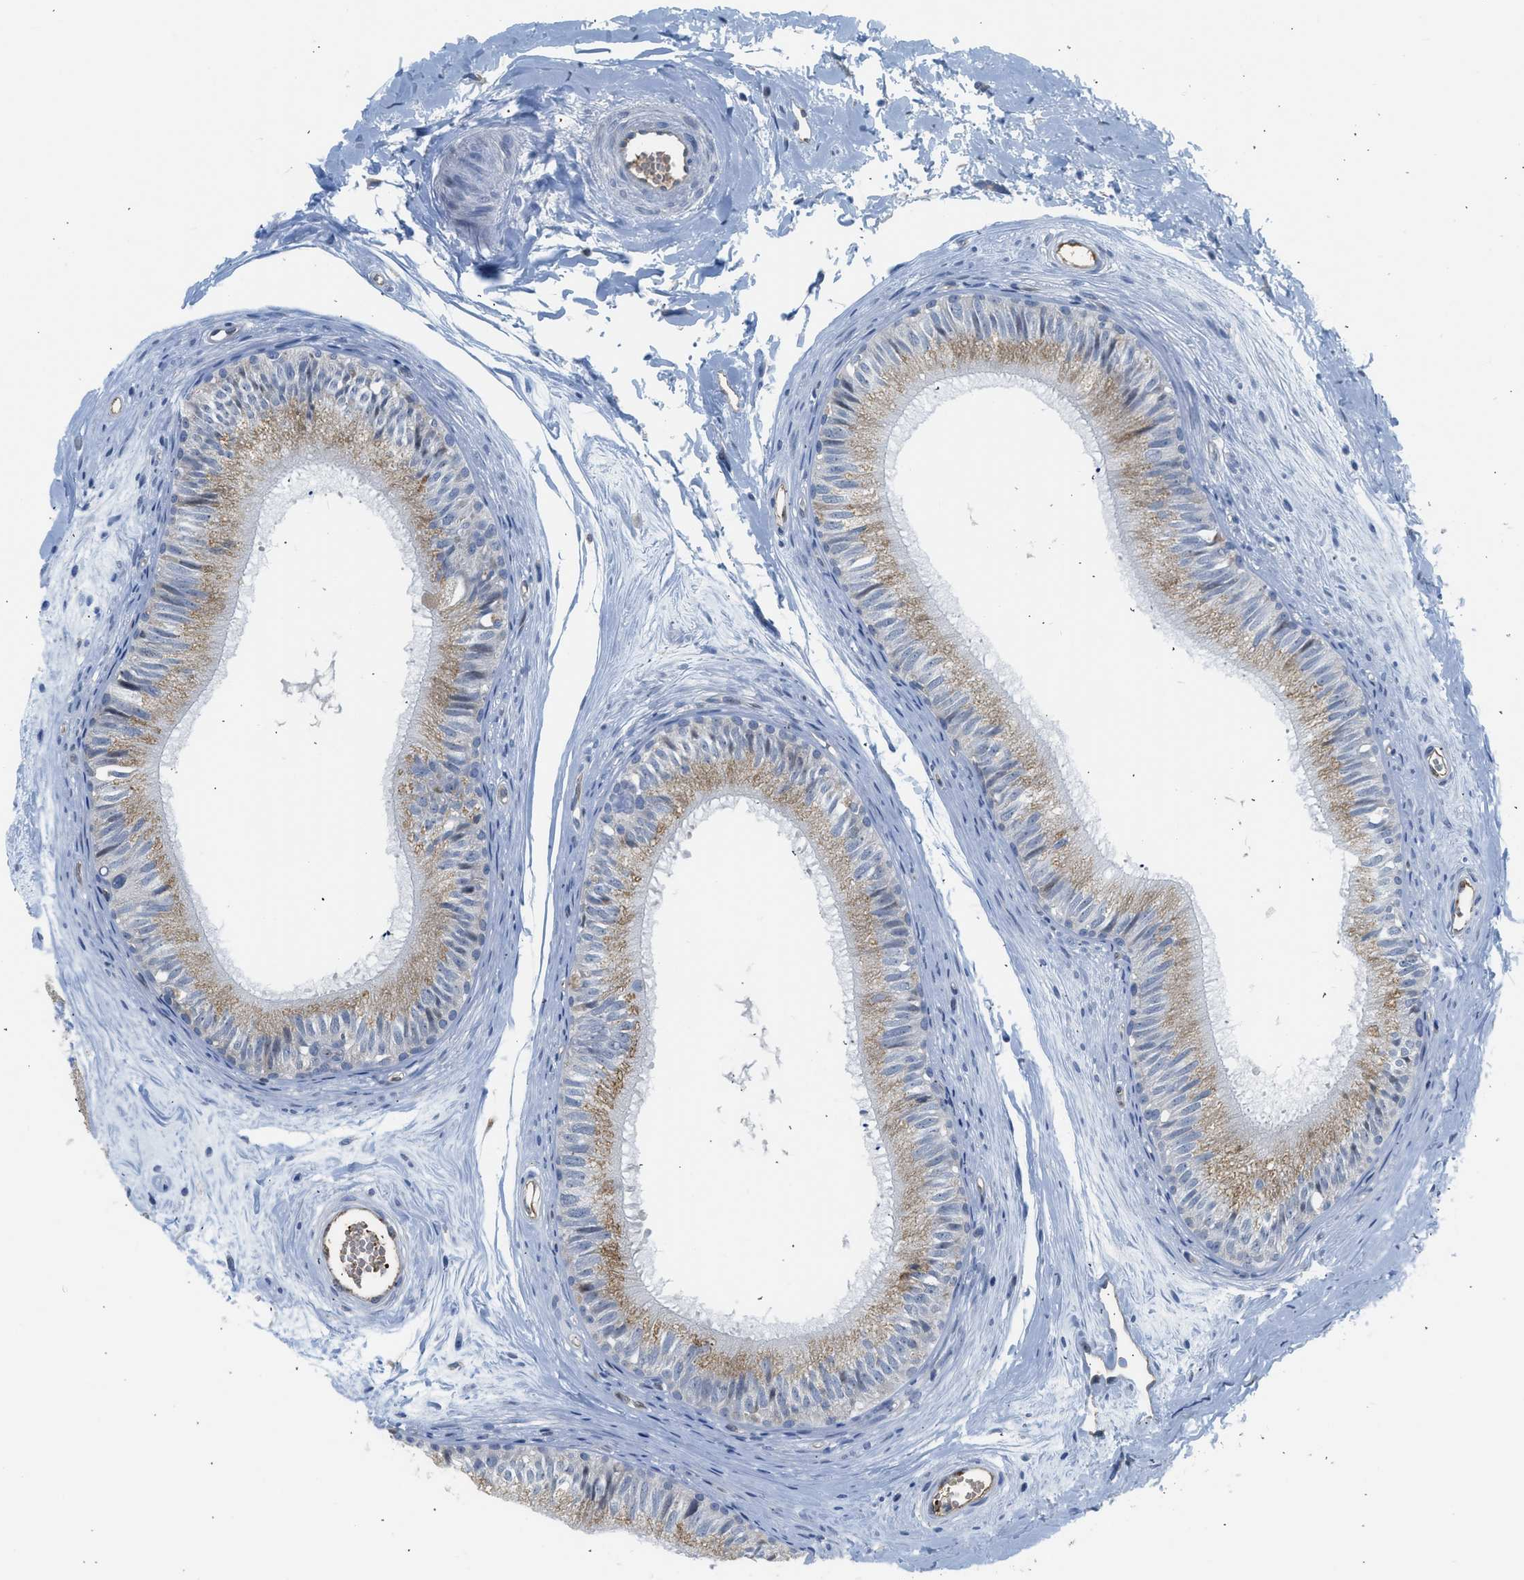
{"staining": {"intensity": "moderate", "quantity": "25%-75%", "location": "cytoplasmic/membranous"}, "tissue": "epididymis", "cell_type": "Glandular cells", "image_type": "normal", "snomed": [{"axis": "morphology", "description": "Normal tissue, NOS"}, {"axis": "topography", "description": "Epididymis"}], "caption": "Benign epididymis reveals moderate cytoplasmic/membranous positivity in approximately 25%-75% of glandular cells, visualized by immunohistochemistry.", "gene": "PIM1", "patient": {"sex": "male", "age": 56}}